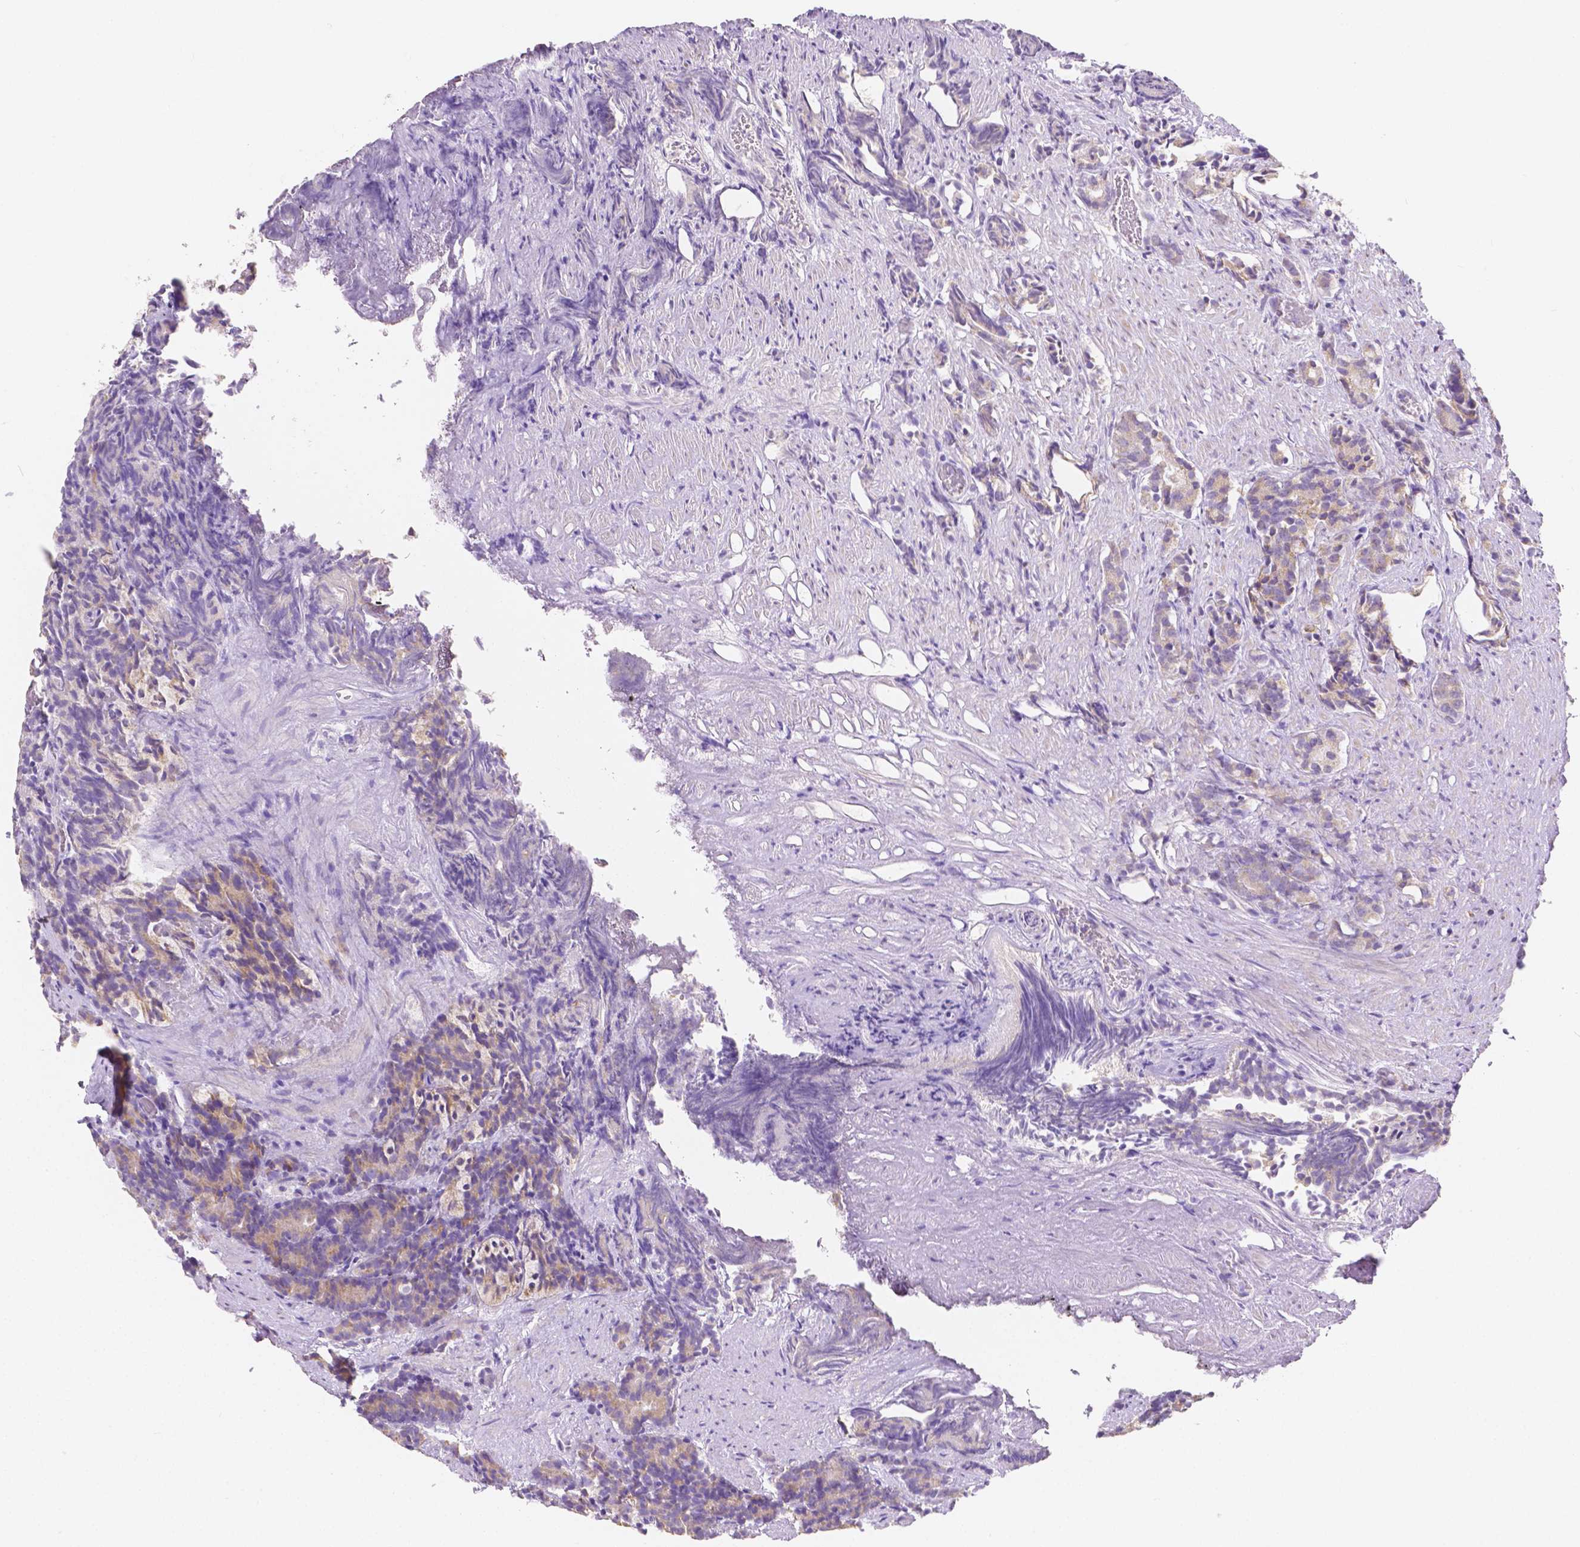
{"staining": {"intensity": "weak", "quantity": "25%-75%", "location": "cytoplasmic/membranous"}, "tissue": "prostate cancer", "cell_type": "Tumor cells", "image_type": "cancer", "snomed": [{"axis": "morphology", "description": "Adenocarcinoma, High grade"}, {"axis": "topography", "description": "Prostate"}], "caption": "This photomicrograph shows immunohistochemistry (IHC) staining of prostate cancer (adenocarcinoma (high-grade)), with low weak cytoplasmic/membranous staining in approximately 25%-75% of tumor cells.", "gene": "TMEM130", "patient": {"sex": "male", "age": 84}}